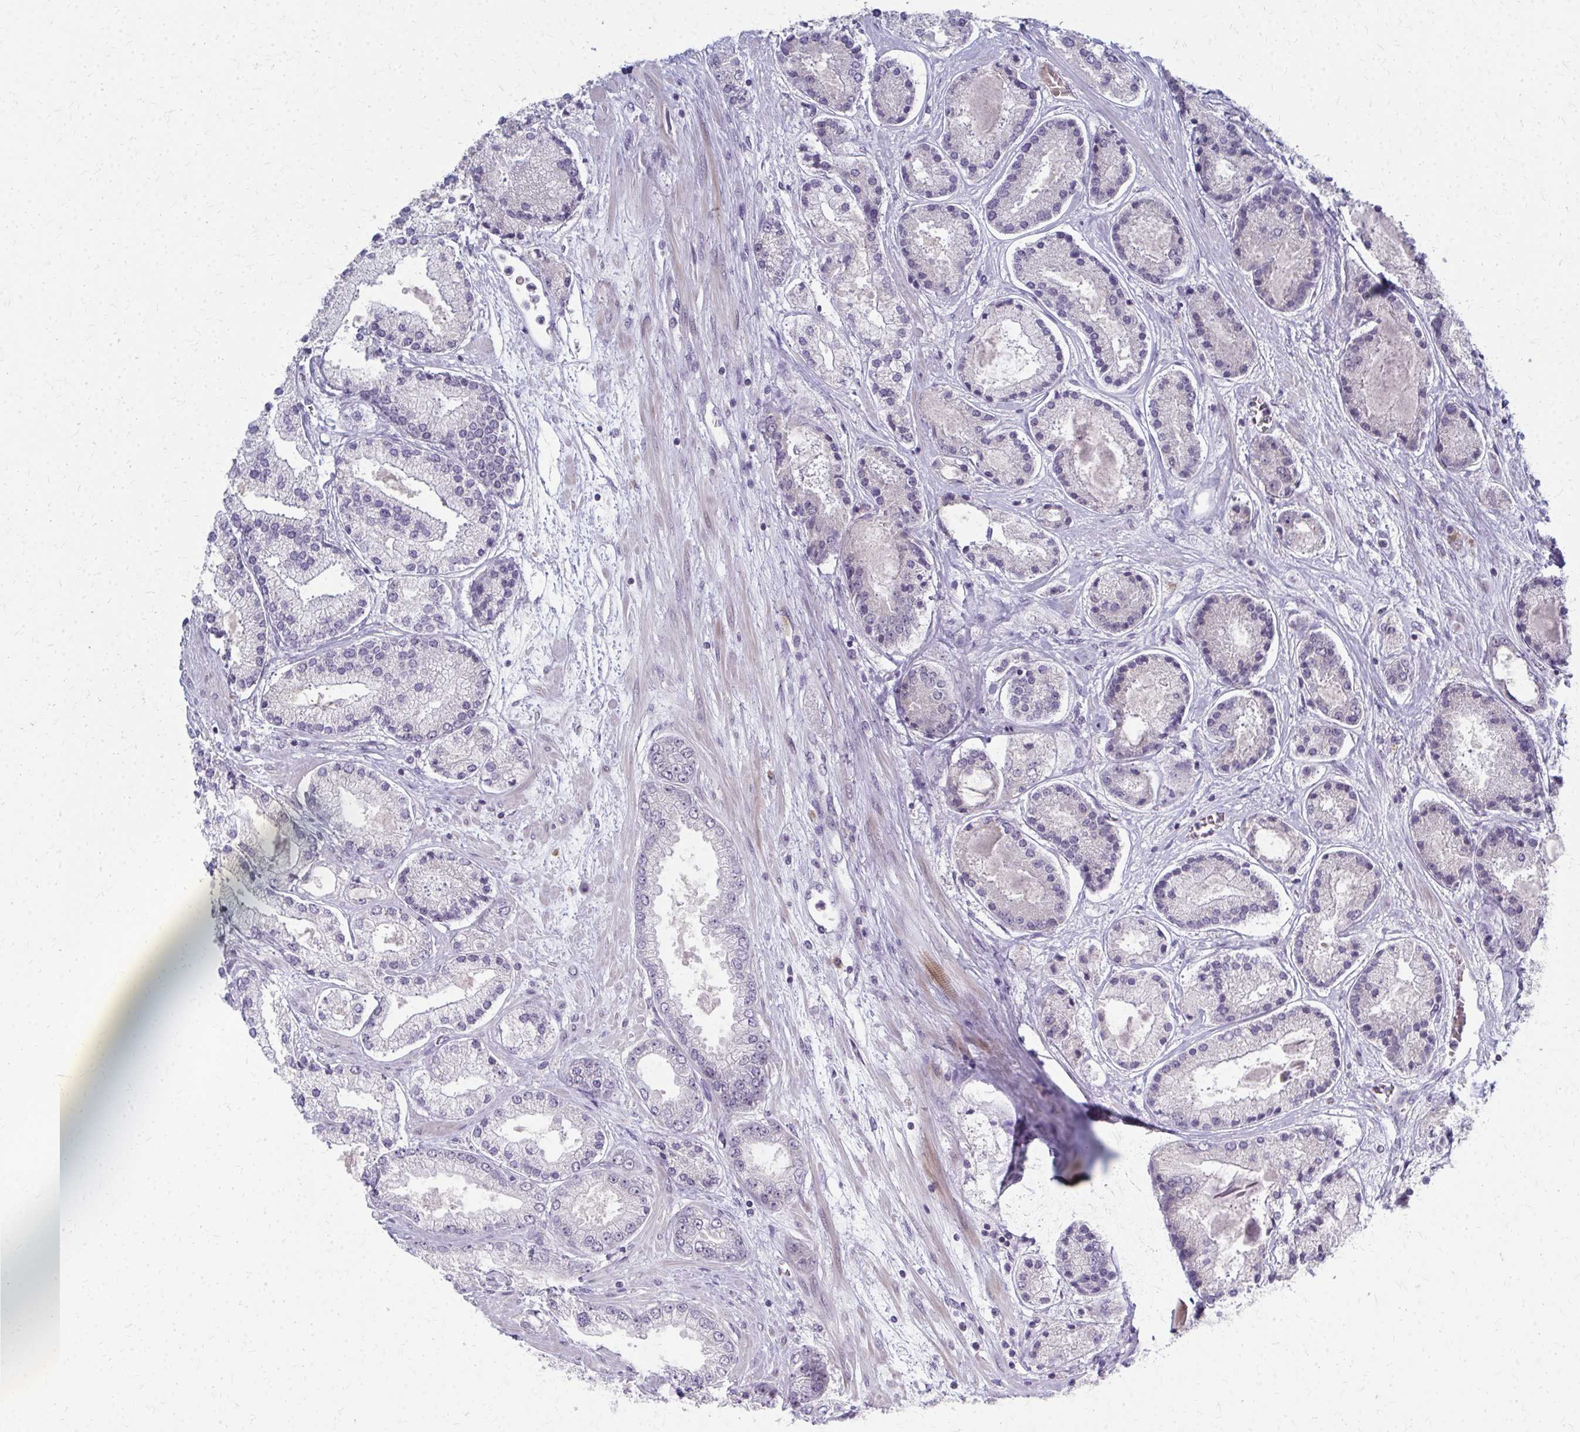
{"staining": {"intensity": "weak", "quantity": "<25%", "location": "nuclear"}, "tissue": "prostate cancer", "cell_type": "Tumor cells", "image_type": "cancer", "snomed": [{"axis": "morphology", "description": "Adenocarcinoma, High grade"}, {"axis": "topography", "description": "Prostate"}], "caption": "IHC of human adenocarcinoma (high-grade) (prostate) demonstrates no staining in tumor cells.", "gene": "NUDT16", "patient": {"sex": "male", "age": 67}}